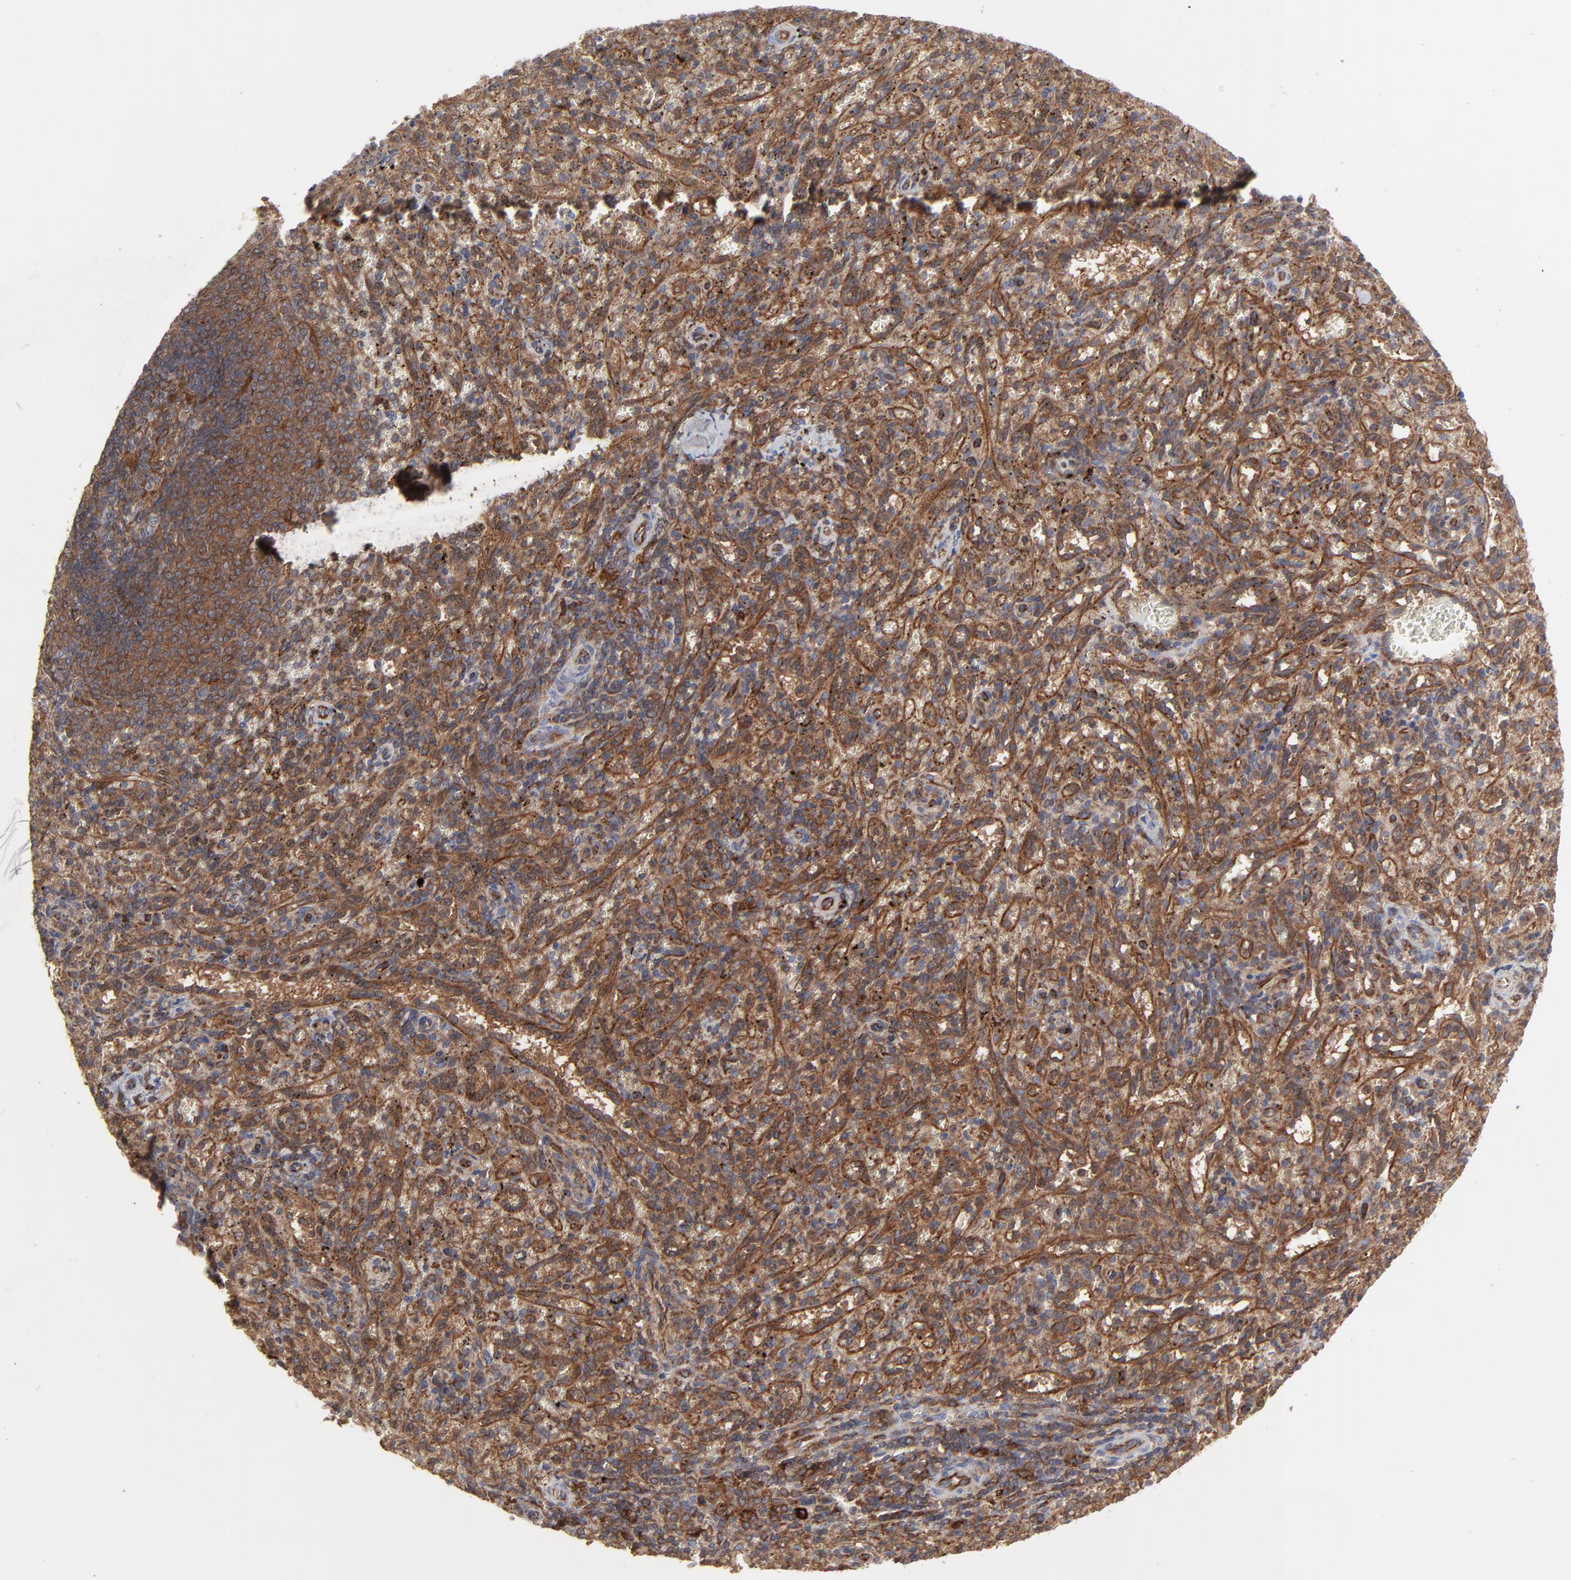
{"staining": {"intensity": "strong", "quantity": ">75%", "location": "cytoplasmic/membranous"}, "tissue": "spleen", "cell_type": "Cells in red pulp", "image_type": "normal", "snomed": [{"axis": "morphology", "description": "Normal tissue, NOS"}, {"axis": "topography", "description": "Spleen"}], "caption": "IHC micrograph of unremarkable spleen stained for a protein (brown), which displays high levels of strong cytoplasmic/membranous expression in approximately >75% of cells in red pulp.", "gene": "RAB9A", "patient": {"sex": "female", "age": 10}}